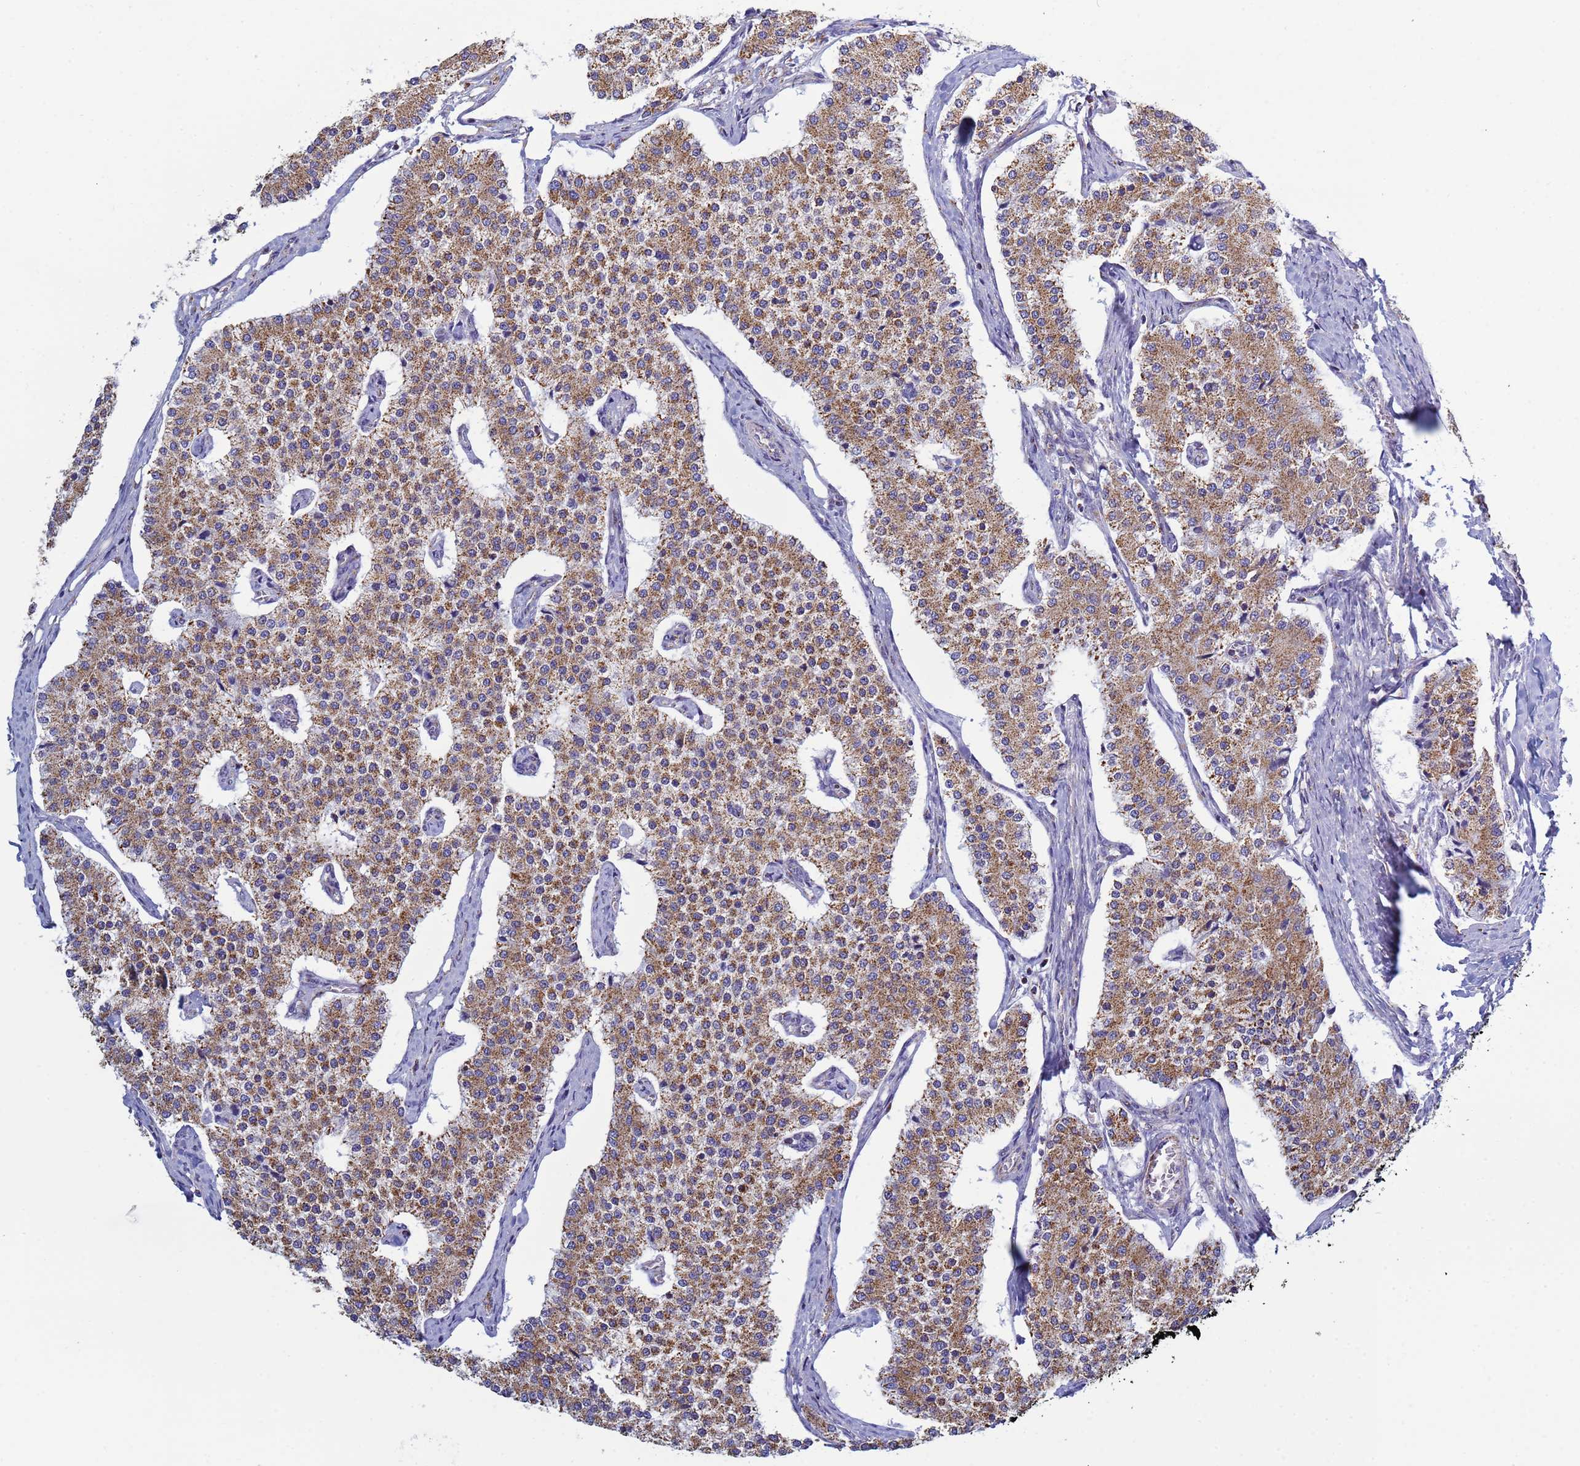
{"staining": {"intensity": "moderate", "quantity": ">75%", "location": "cytoplasmic/membranous"}, "tissue": "carcinoid", "cell_type": "Tumor cells", "image_type": "cancer", "snomed": [{"axis": "morphology", "description": "Carcinoid, malignant, NOS"}, {"axis": "topography", "description": "Colon"}], "caption": "Carcinoid stained with DAB immunohistochemistry (IHC) displays medium levels of moderate cytoplasmic/membranous staining in approximately >75% of tumor cells.", "gene": "COQ4", "patient": {"sex": "female", "age": 52}}